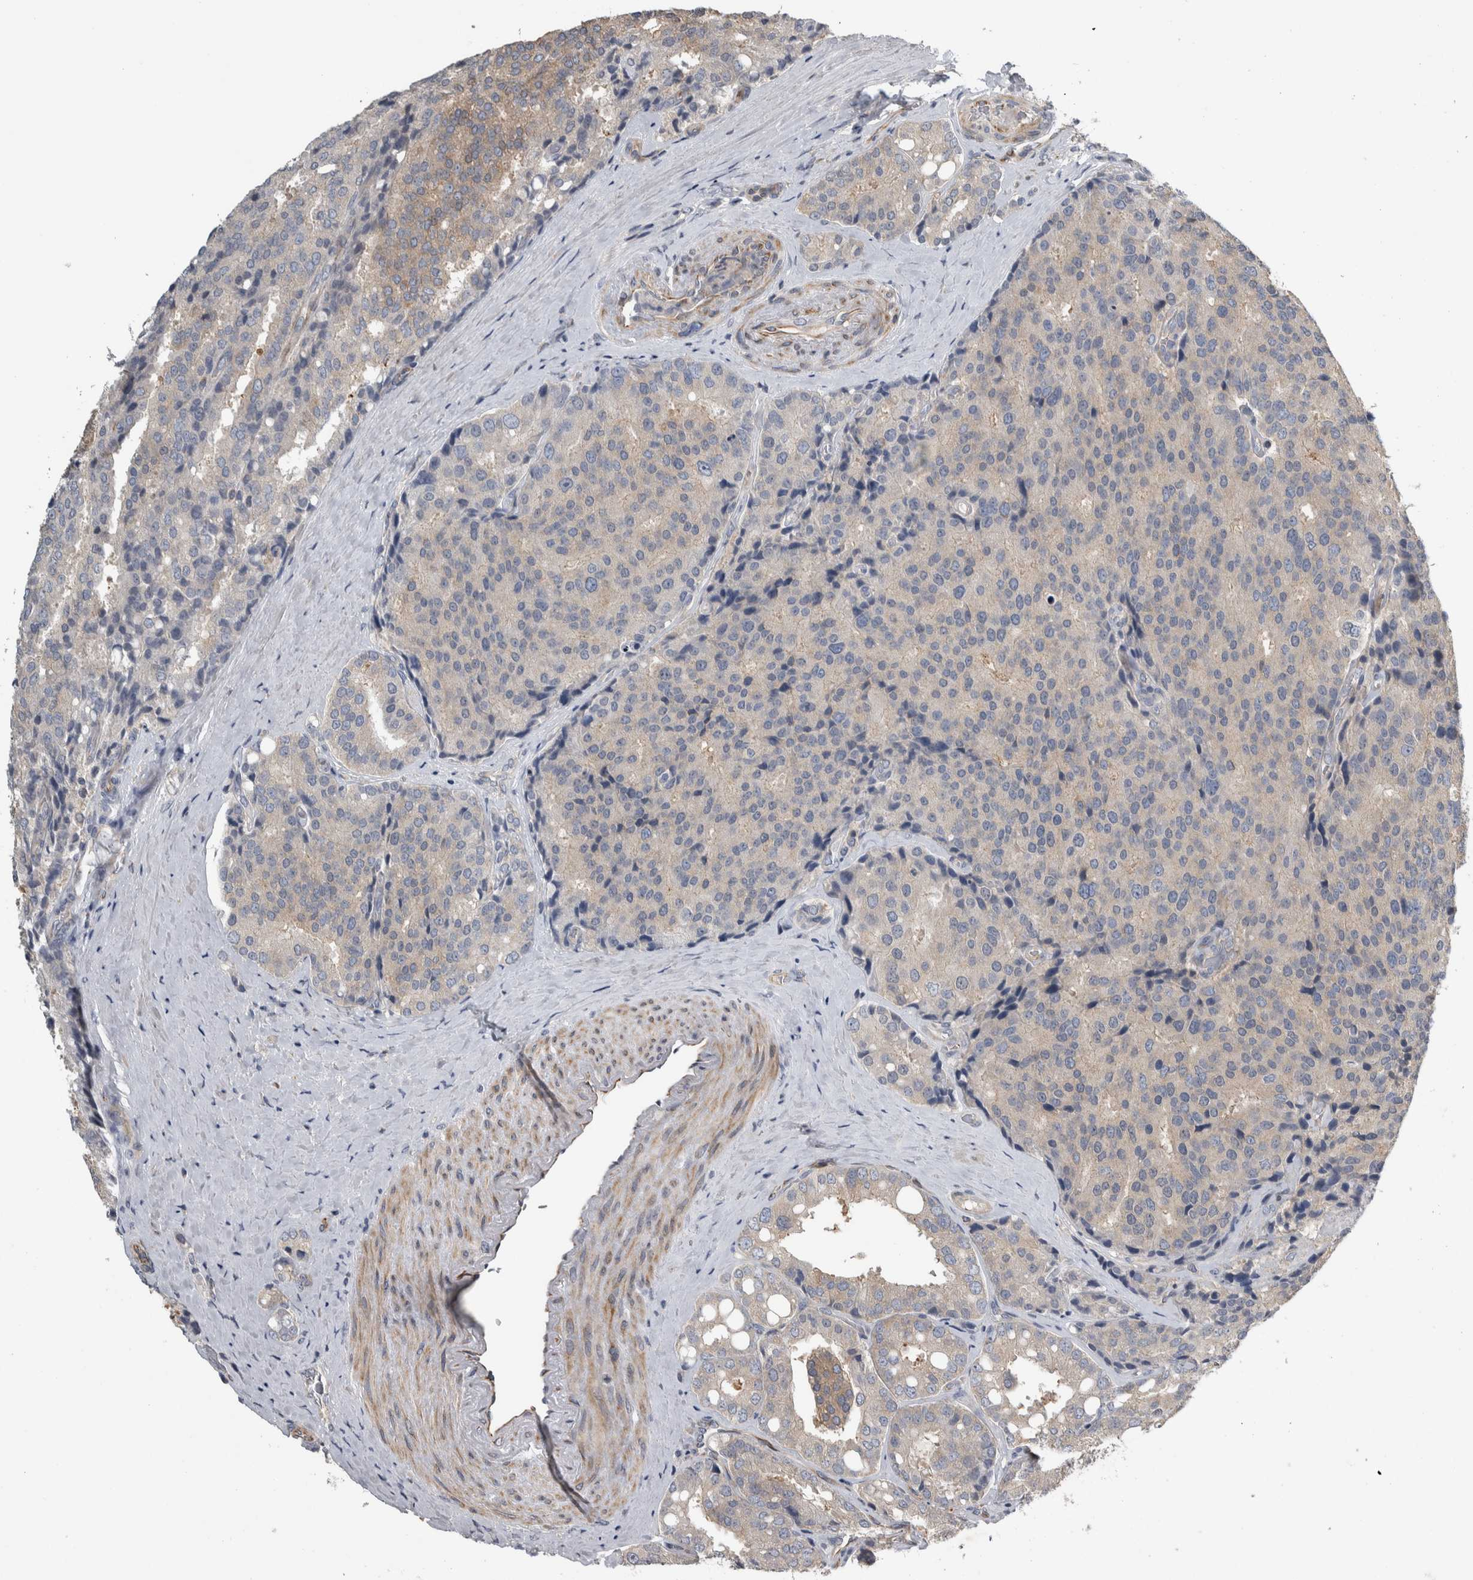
{"staining": {"intensity": "weak", "quantity": "<25%", "location": "cytoplasmic/membranous"}, "tissue": "prostate cancer", "cell_type": "Tumor cells", "image_type": "cancer", "snomed": [{"axis": "morphology", "description": "Adenocarcinoma, High grade"}, {"axis": "topography", "description": "Prostate"}], "caption": "Micrograph shows no significant protein staining in tumor cells of prostate cancer (adenocarcinoma (high-grade)).", "gene": "NT5C2", "patient": {"sex": "male", "age": 50}}